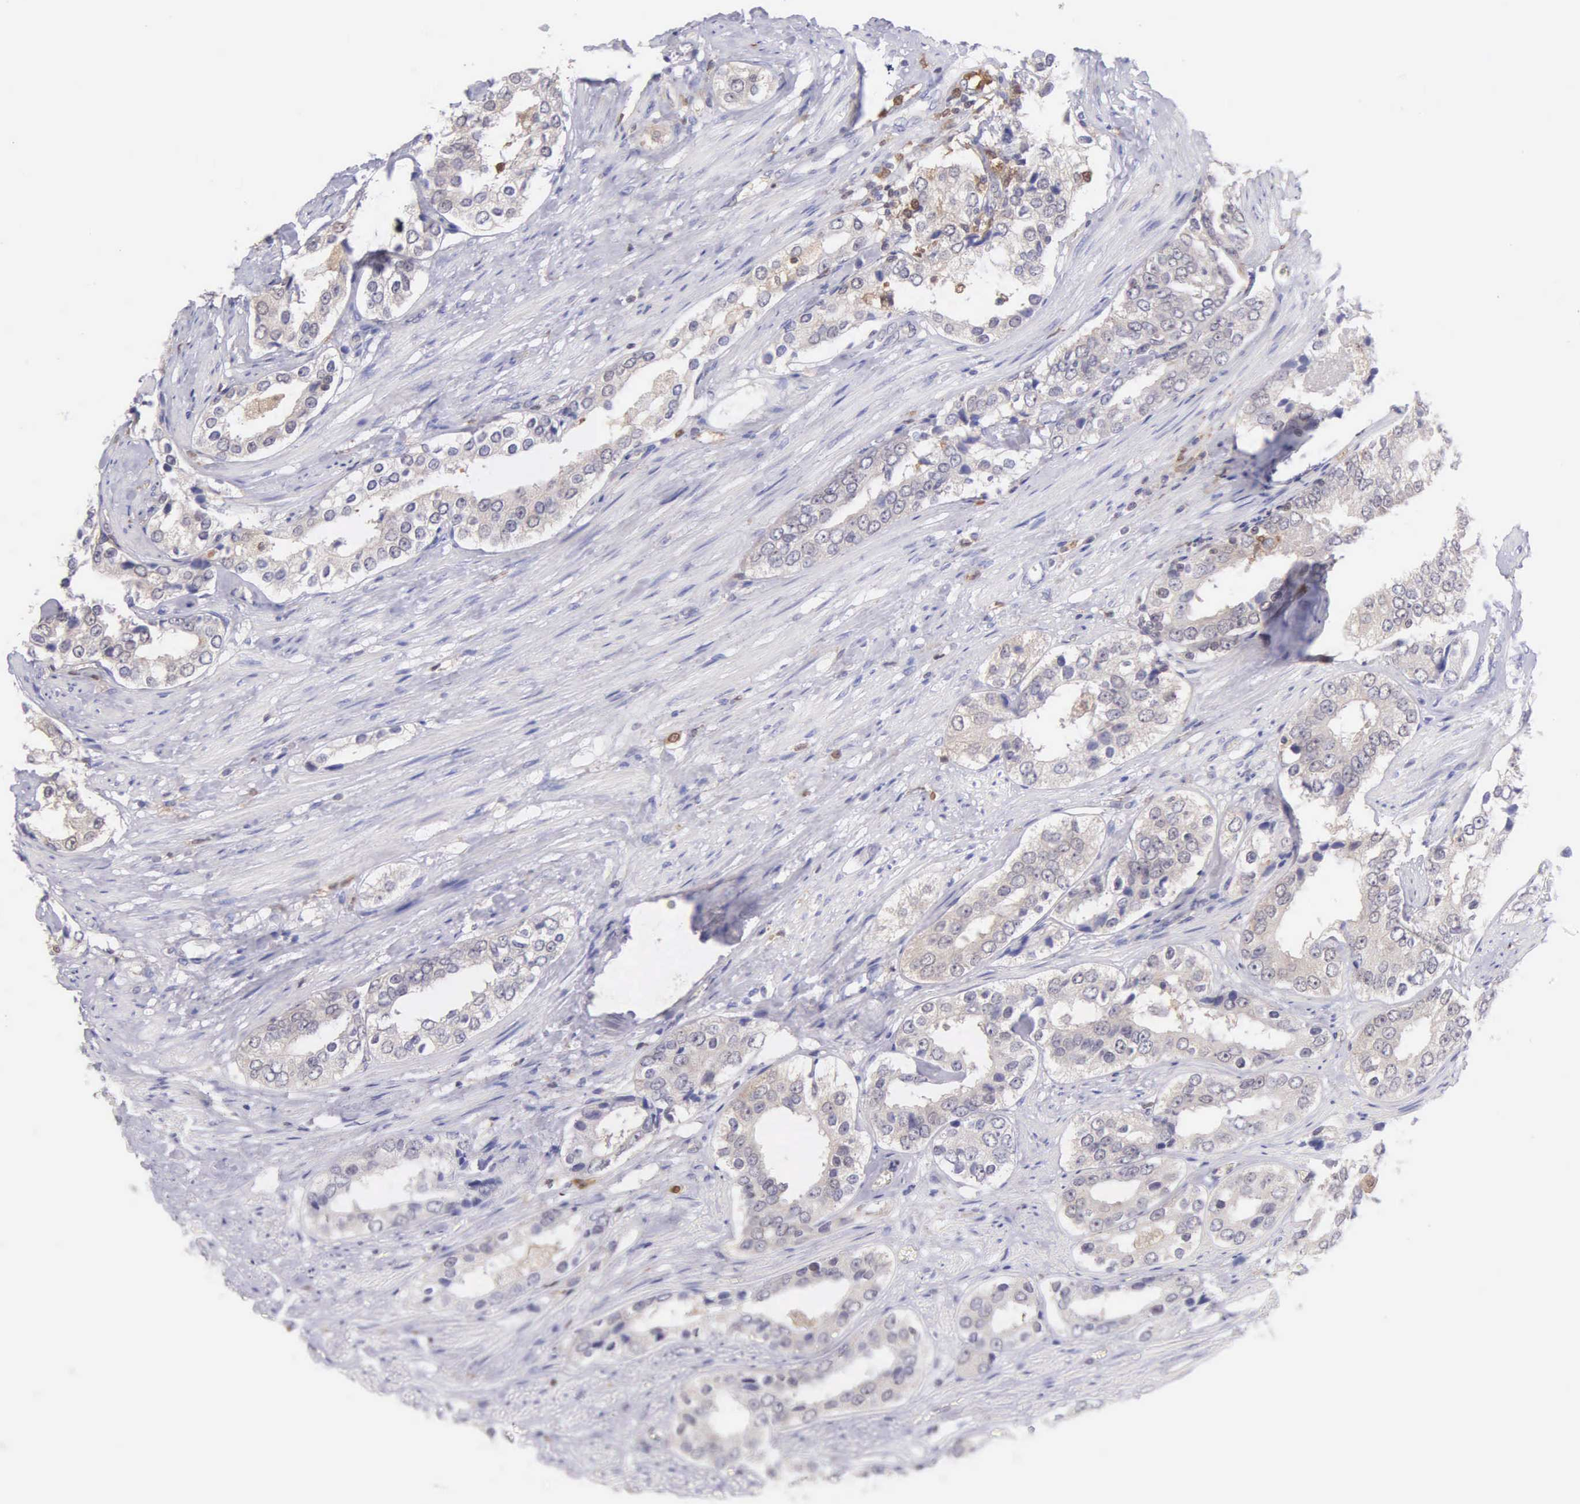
{"staining": {"intensity": "weak", "quantity": "25%-75%", "location": "cytoplasmic/membranous"}, "tissue": "prostate cancer", "cell_type": "Tumor cells", "image_type": "cancer", "snomed": [{"axis": "morphology", "description": "Adenocarcinoma, Medium grade"}, {"axis": "topography", "description": "Prostate"}], "caption": "IHC photomicrograph of neoplastic tissue: prostate cancer (medium-grade adenocarcinoma) stained using immunohistochemistry (IHC) shows low levels of weak protein expression localized specifically in the cytoplasmic/membranous of tumor cells, appearing as a cytoplasmic/membranous brown color.", "gene": "BID", "patient": {"sex": "male", "age": 73}}